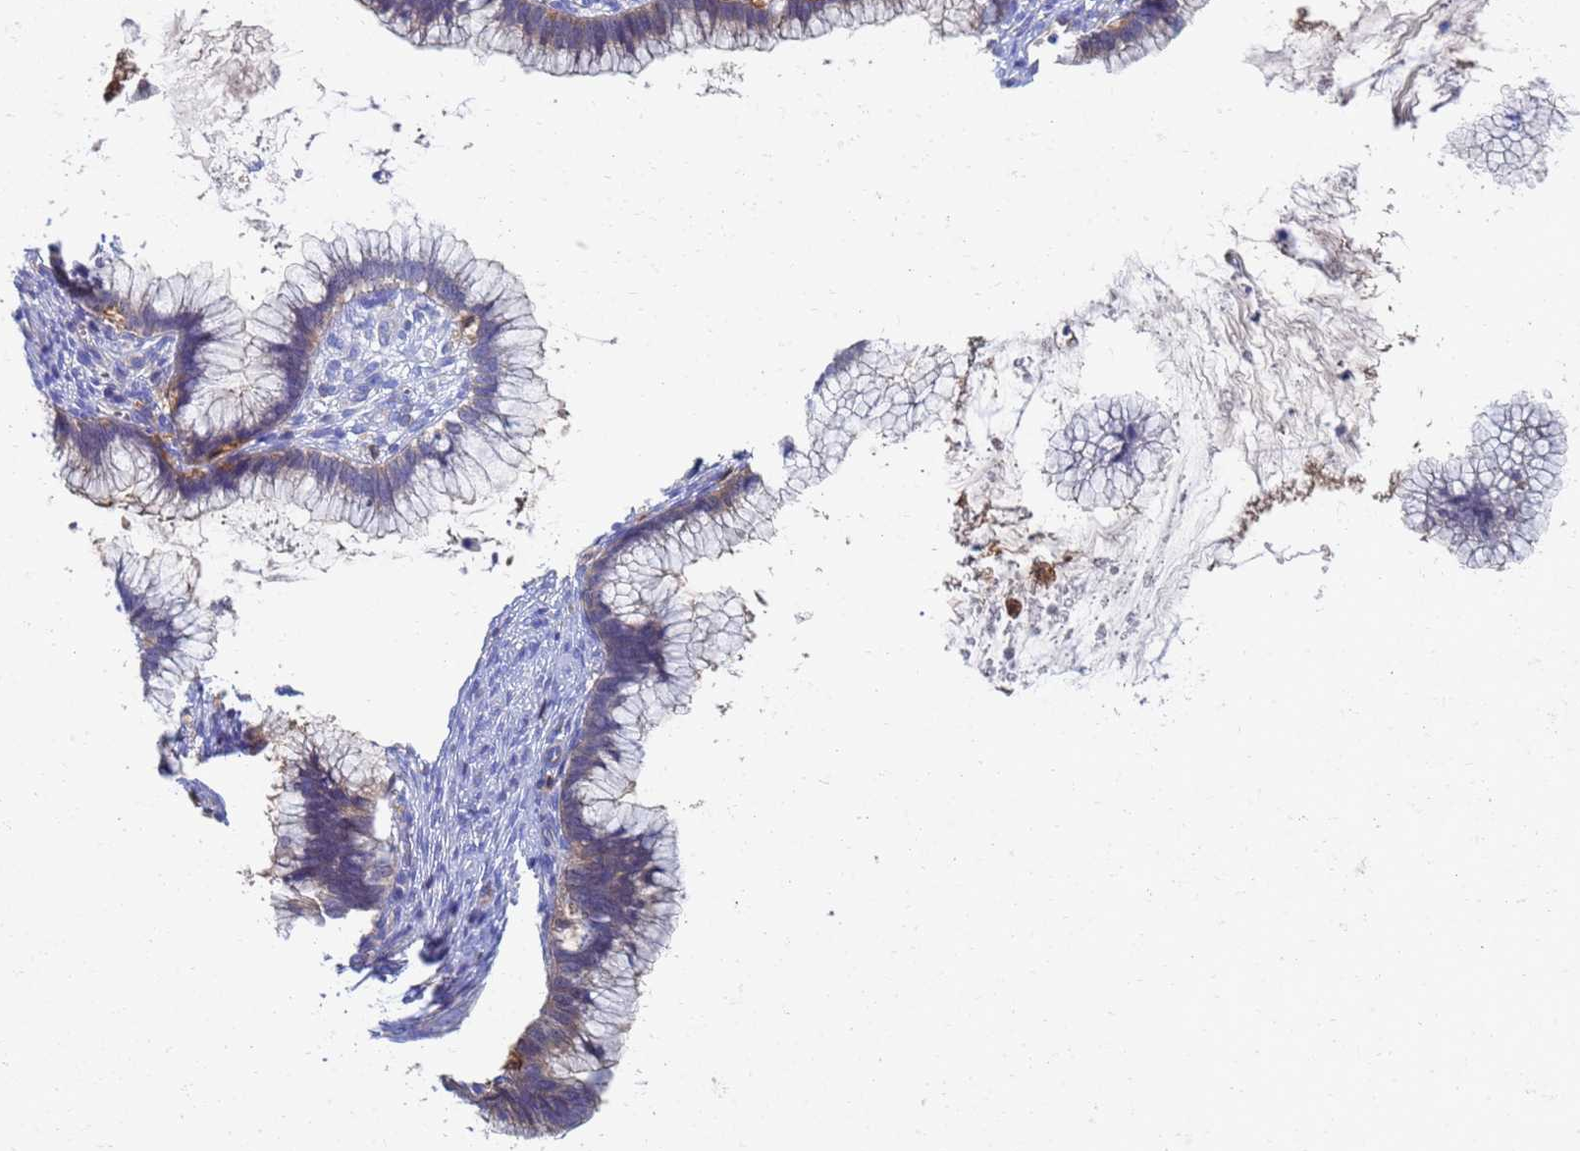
{"staining": {"intensity": "weak", "quantity": "25%-75%", "location": "cytoplasmic/membranous"}, "tissue": "cervical cancer", "cell_type": "Tumor cells", "image_type": "cancer", "snomed": [{"axis": "morphology", "description": "Adenocarcinoma, NOS"}, {"axis": "topography", "description": "Cervix"}], "caption": "Immunohistochemistry (IHC) image of neoplastic tissue: human adenocarcinoma (cervical) stained using immunohistochemistry (IHC) reveals low levels of weak protein expression localized specifically in the cytoplasmic/membranous of tumor cells, appearing as a cytoplasmic/membranous brown color.", "gene": "GCHFR", "patient": {"sex": "female", "age": 36}}